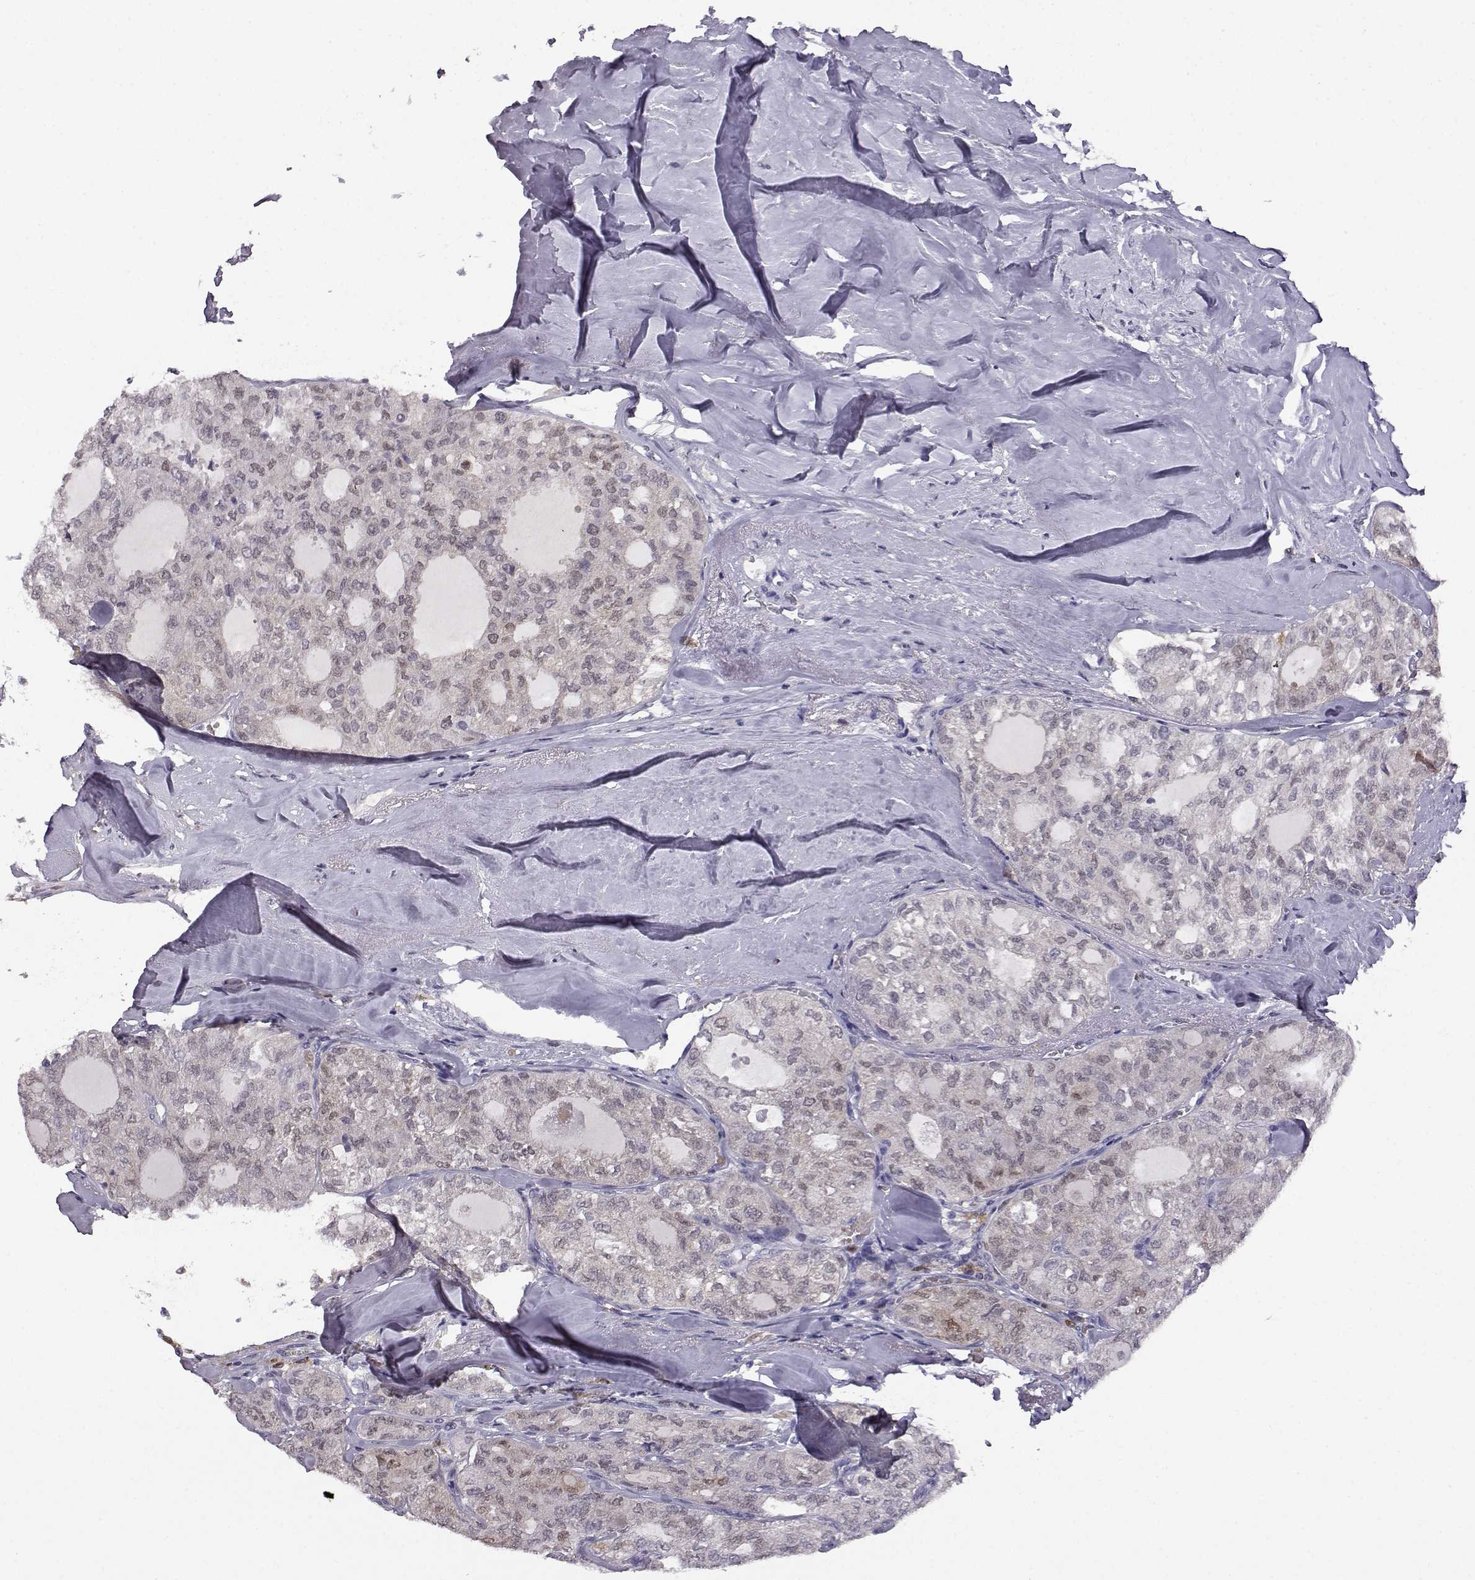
{"staining": {"intensity": "moderate", "quantity": "<25%", "location": "nuclear"}, "tissue": "thyroid cancer", "cell_type": "Tumor cells", "image_type": "cancer", "snomed": [{"axis": "morphology", "description": "Follicular adenoma carcinoma, NOS"}, {"axis": "topography", "description": "Thyroid gland"}], "caption": "Protein analysis of thyroid cancer tissue shows moderate nuclear positivity in approximately <25% of tumor cells.", "gene": "AKR1B1", "patient": {"sex": "male", "age": 75}}